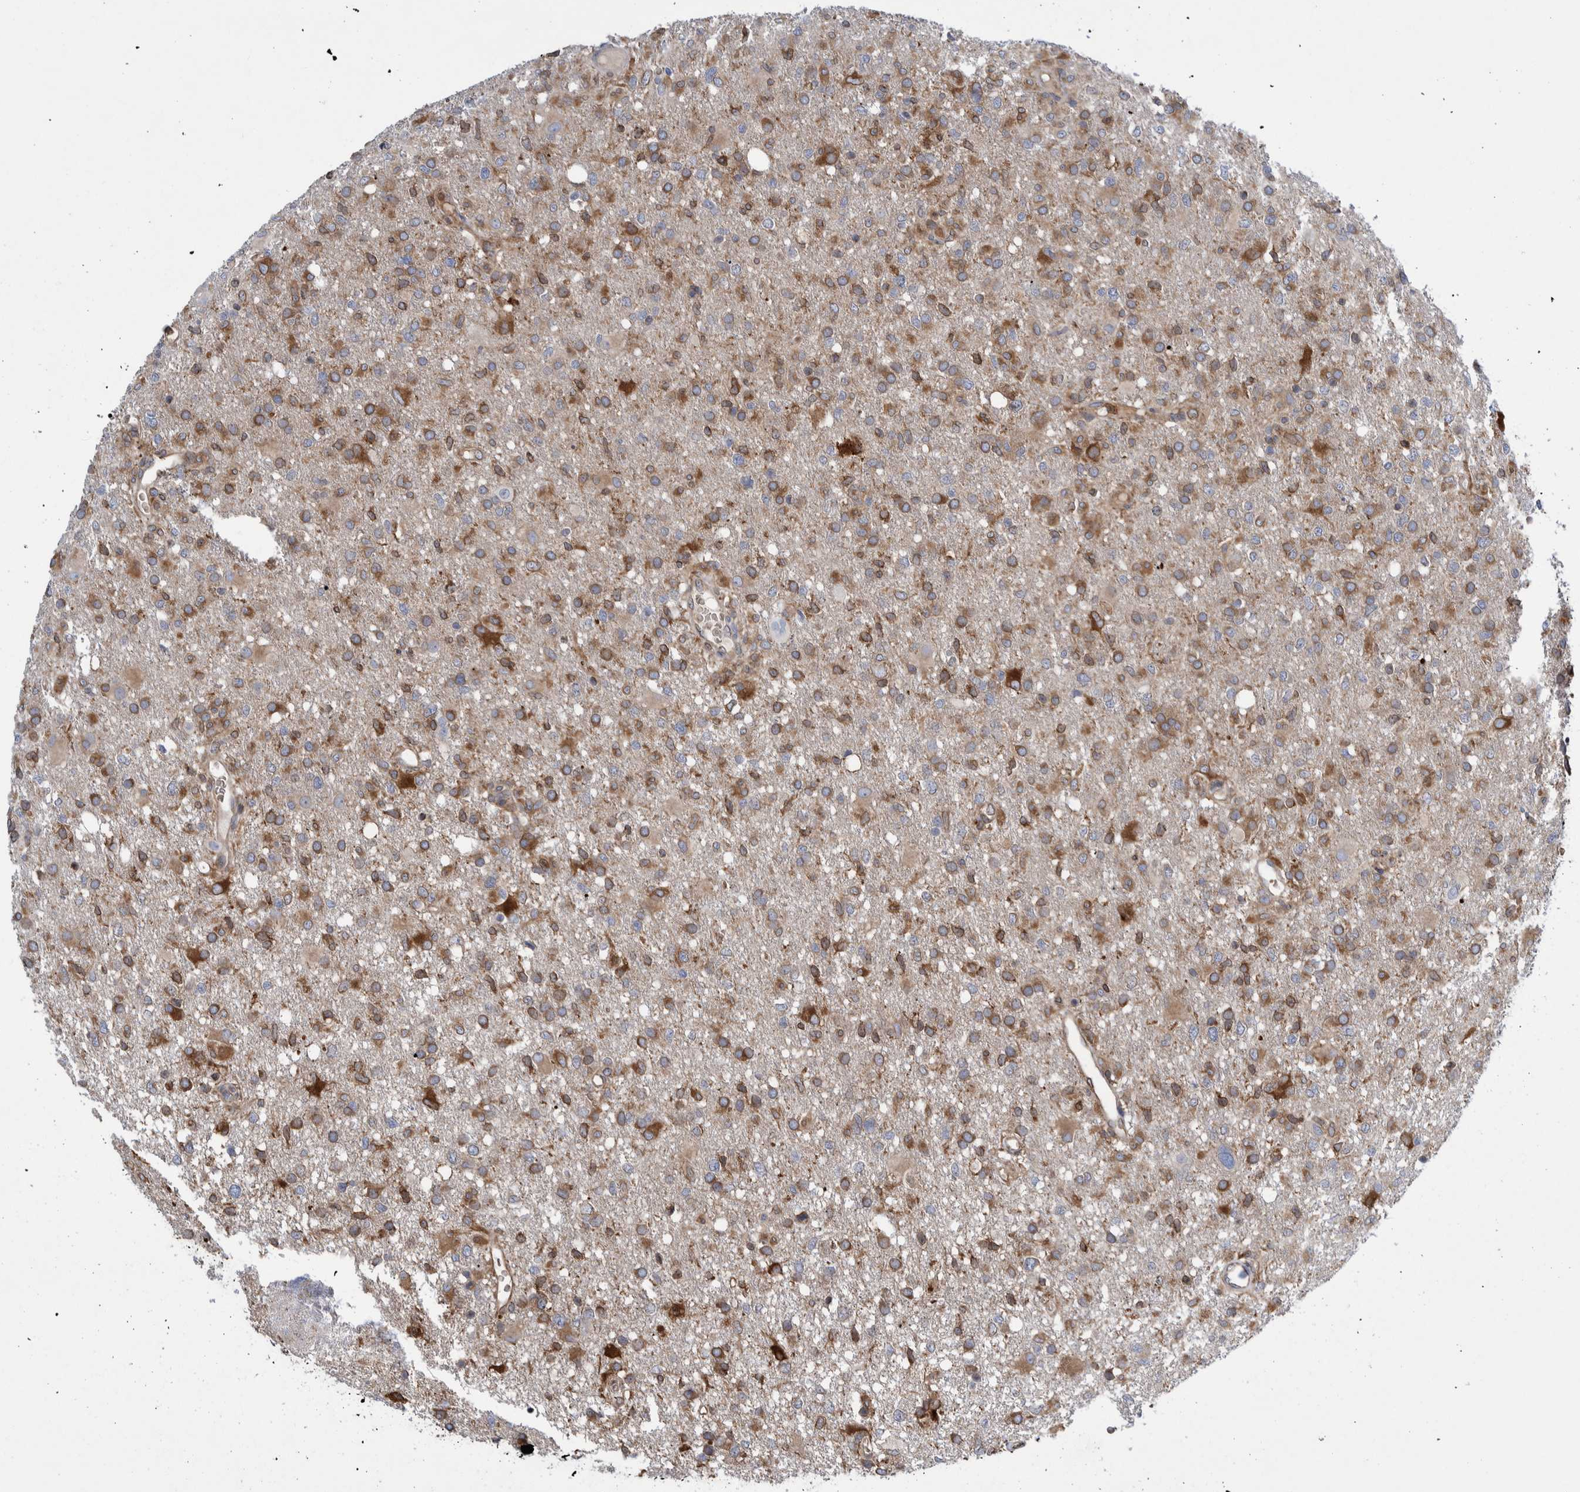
{"staining": {"intensity": "moderate", "quantity": "25%-75%", "location": "cytoplasmic/membranous"}, "tissue": "glioma", "cell_type": "Tumor cells", "image_type": "cancer", "snomed": [{"axis": "morphology", "description": "Glioma, malignant, High grade"}, {"axis": "topography", "description": "Brain"}], "caption": "High-magnification brightfield microscopy of malignant glioma (high-grade) stained with DAB (3,3'-diaminobenzidine) (brown) and counterstained with hematoxylin (blue). tumor cells exhibit moderate cytoplasmic/membranous positivity is present in approximately25%-75% of cells.", "gene": "THEM6", "patient": {"sex": "female", "age": 57}}